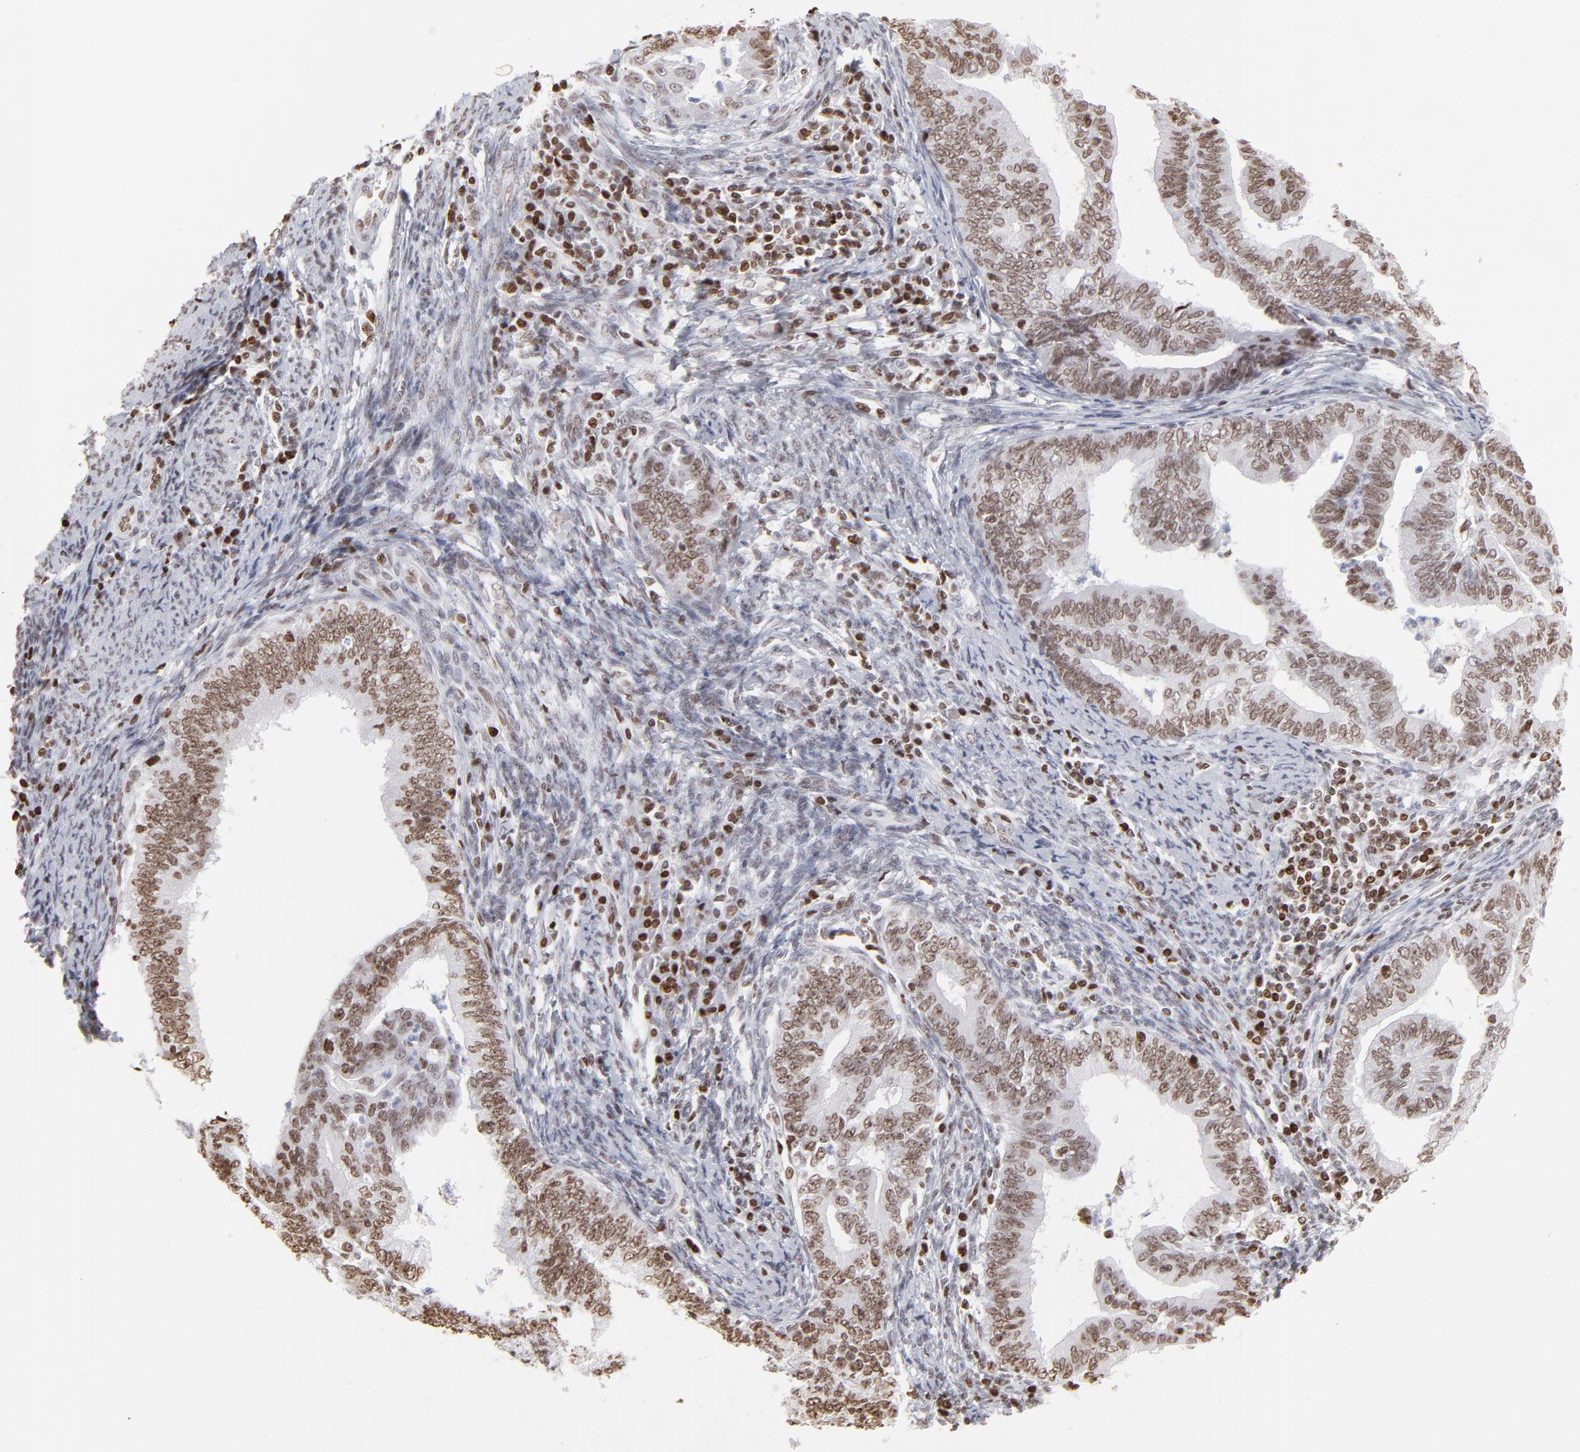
{"staining": {"intensity": "moderate", "quantity": ">75%", "location": "nuclear"}, "tissue": "endometrial cancer", "cell_type": "Tumor cells", "image_type": "cancer", "snomed": [{"axis": "morphology", "description": "Adenocarcinoma, NOS"}, {"axis": "topography", "description": "Endometrium"}], "caption": "A high-resolution photomicrograph shows immunohistochemistry staining of endometrial adenocarcinoma, which demonstrates moderate nuclear positivity in about >75% of tumor cells.", "gene": "PARP1", "patient": {"sex": "female", "age": 66}}